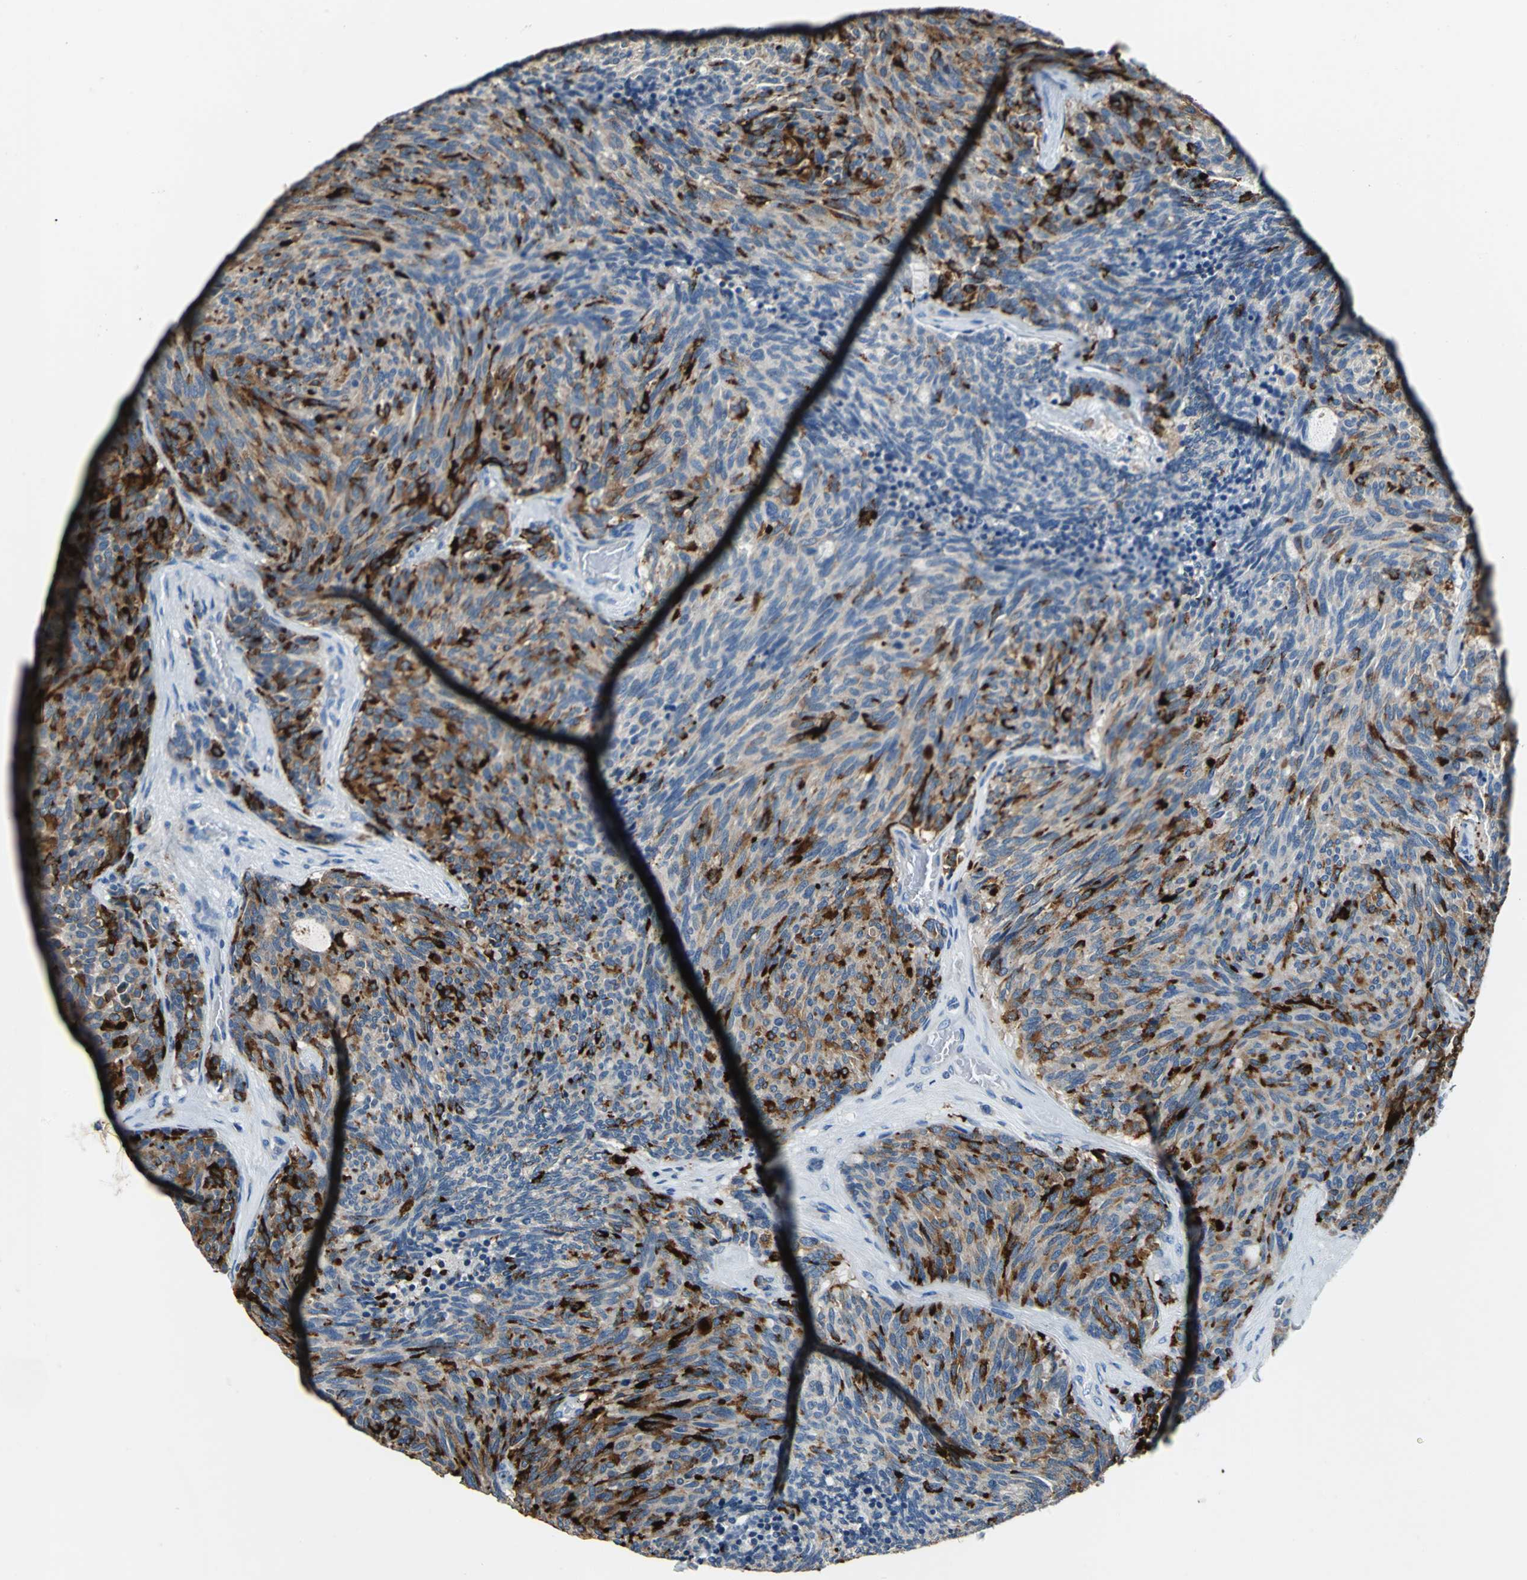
{"staining": {"intensity": "moderate", "quantity": "25%-75%", "location": "cytoplasmic/membranous"}, "tissue": "carcinoid", "cell_type": "Tumor cells", "image_type": "cancer", "snomed": [{"axis": "morphology", "description": "Carcinoid, malignant, NOS"}, {"axis": "topography", "description": "Pancreas"}], "caption": "Moderate cytoplasmic/membranous staining is identified in approximately 25%-75% of tumor cells in carcinoid (malignant). The staining is performed using DAB (3,3'-diaminobenzidine) brown chromogen to label protein expression. The nuclei are counter-stained blue using hematoxylin.", "gene": "RASD2", "patient": {"sex": "female", "age": 54}}